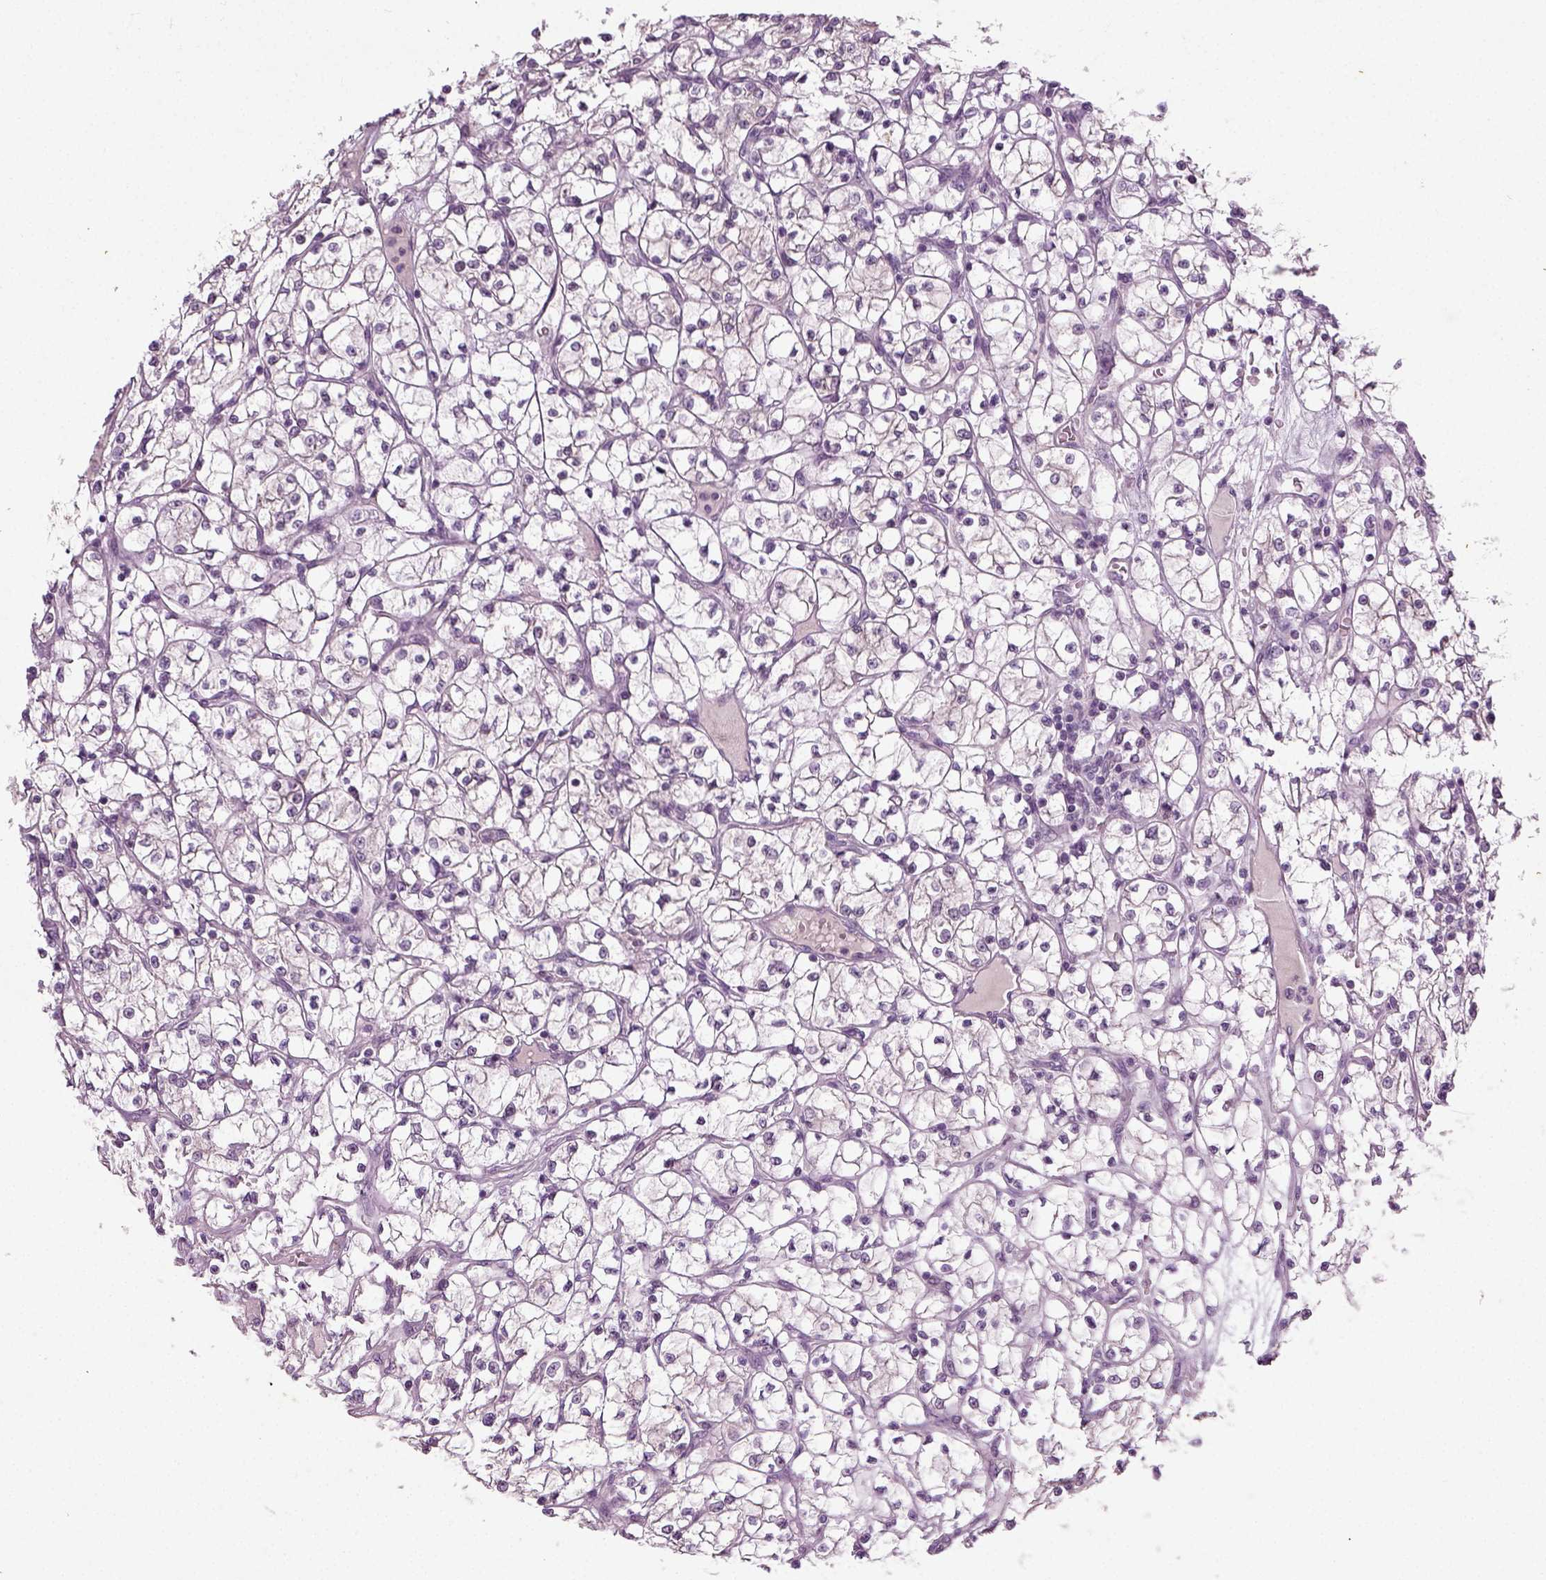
{"staining": {"intensity": "negative", "quantity": "none", "location": "none"}, "tissue": "renal cancer", "cell_type": "Tumor cells", "image_type": "cancer", "snomed": [{"axis": "morphology", "description": "Adenocarcinoma, NOS"}, {"axis": "topography", "description": "Kidney"}], "caption": "Tumor cells show no significant staining in renal cancer.", "gene": "SYNGAP1", "patient": {"sex": "female", "age": 64}}